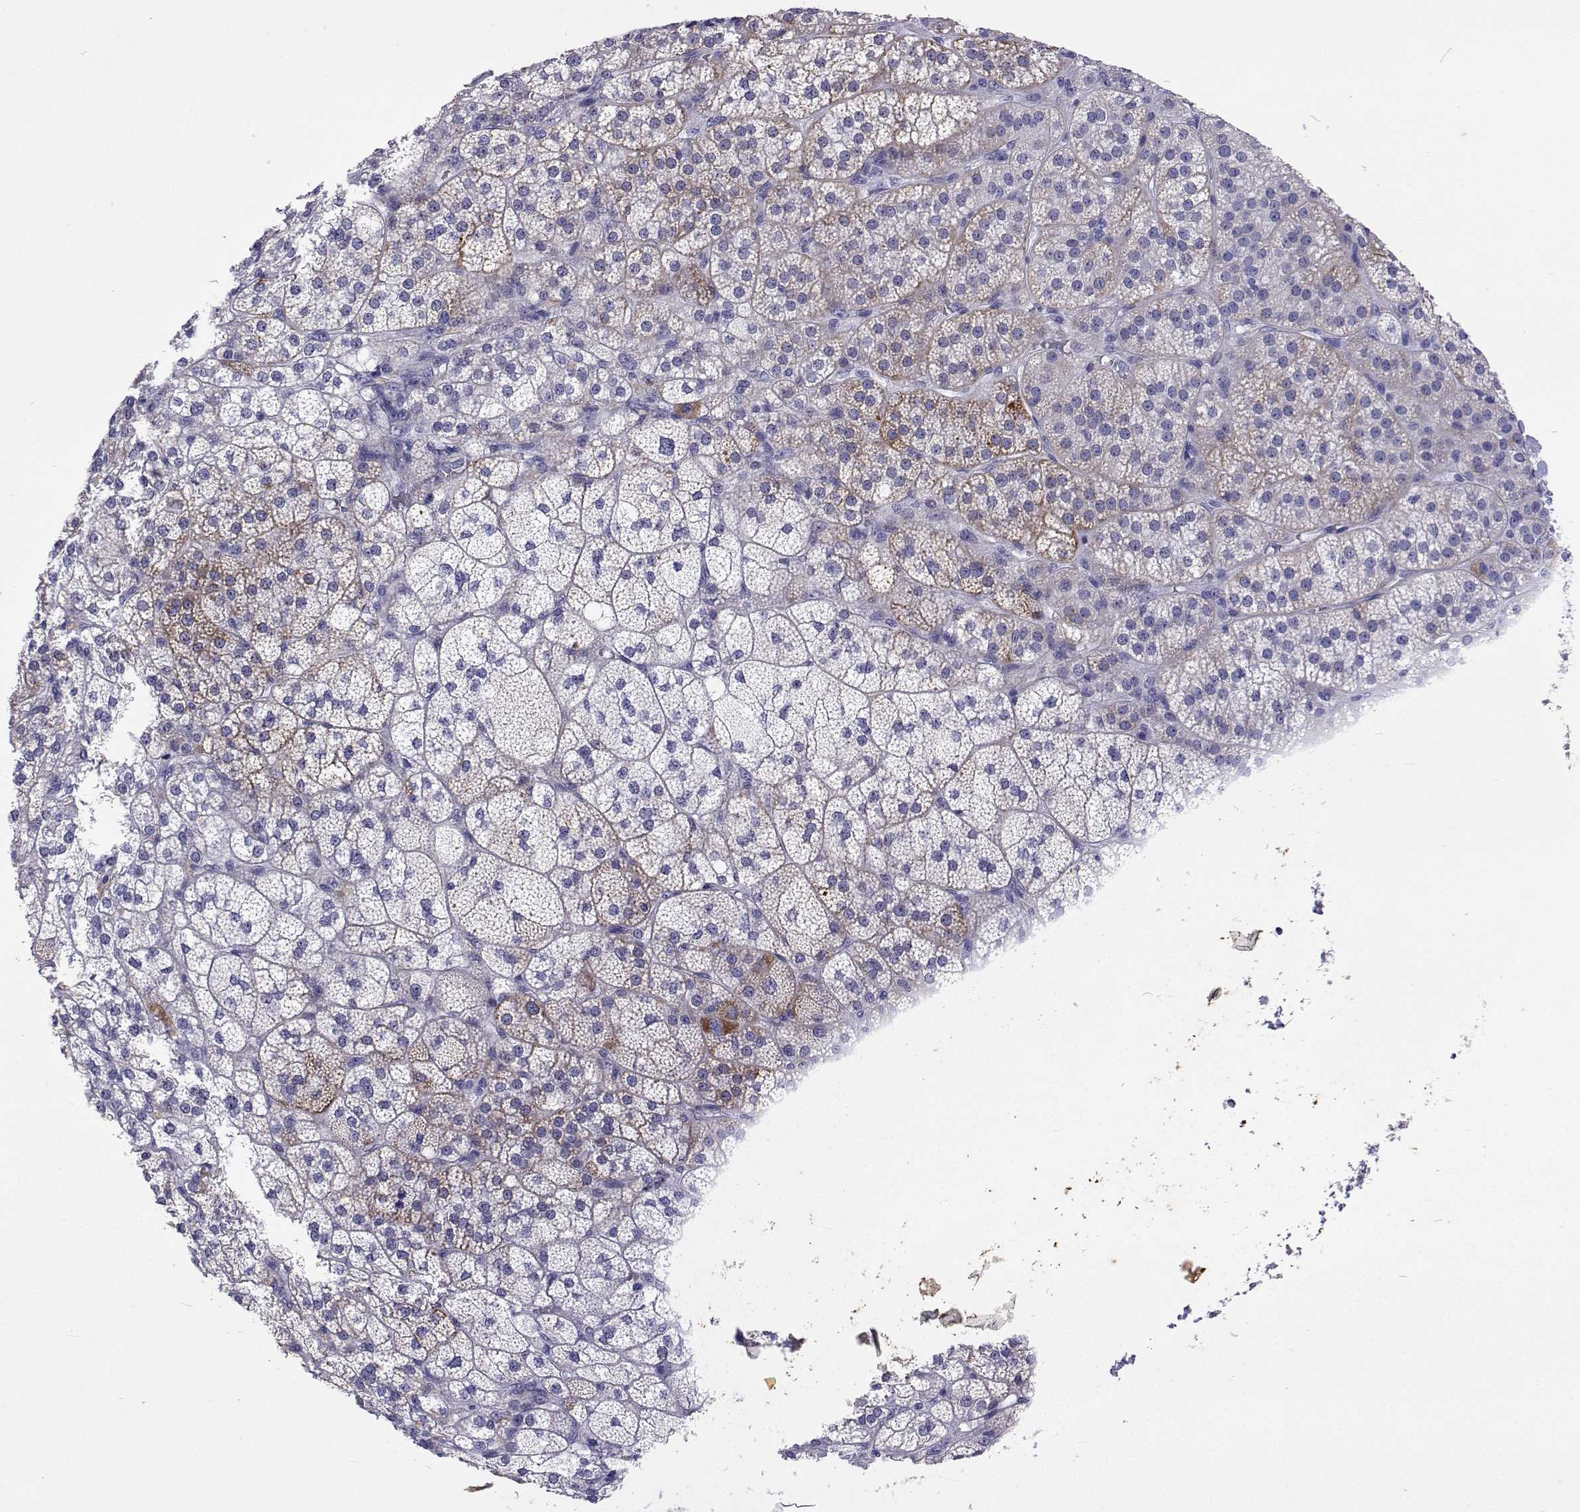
{"staining": {"intensity": "moderate", "quantity": "<25%", "location": "cytoplasmic/membranous"}, "tissue": "adrenal gland", "cell_type": "Glandular cells", "image_type": "normal", "snomed": [{"axis": "morphology", "description": "Normal tissue, NOS"}, {"axis": "topography", "description": "Adrenal gland"}], "caption": "DAB immunohistochemical staining of normal human adrenal gland reveals moderate cytoplasmic/membranous protein expression in approximately <25% of glandular cells.", "gene": "UMODL1", "patient": {"sex": "female", "age": 60}}